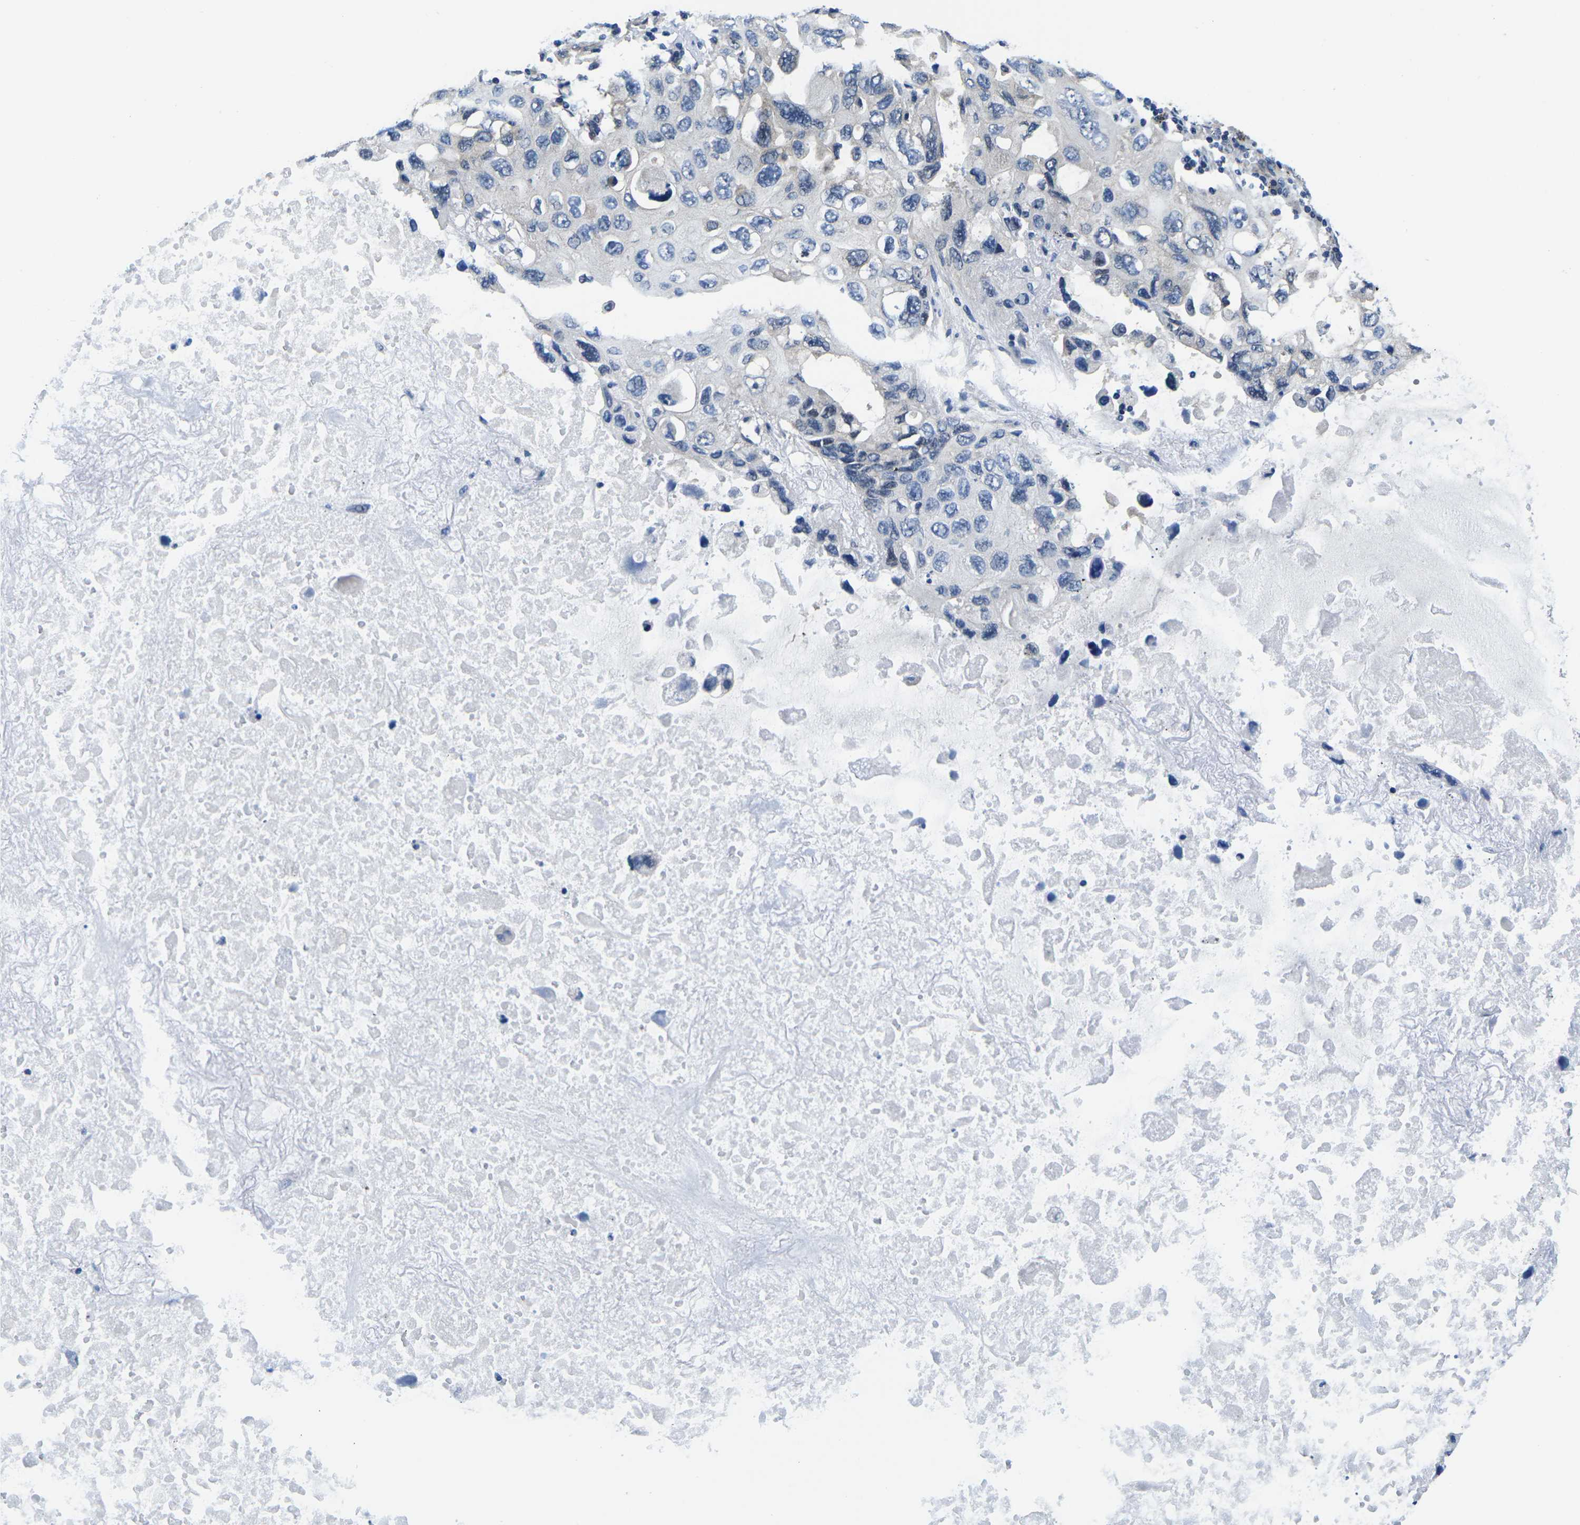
{"staining": {"intensity": "negative", "quantity": "none", "location": "none"}, "tissue": "lung cancer", "cell_type": "Tumor cells", "image_type": "cancer", "snomed": [{"axis": "morphology", "description": "Squamous cell carcinoma, NOS"}, {"axis": "topography", "description": "Lung"}], "caption": "Lung squamous cell carcinoma was stained to show a protein in brown. There is no significant staining in tumor cells. The staining was performed using DAB (3,3'-diaminobenzidine) to visualize the protein expression in brown, while the nuclei were stained in blue with hematoxylin (Magnification: 20x).", "gene": "GSK3B", "patient": {"sex": "female", "age": 73}}